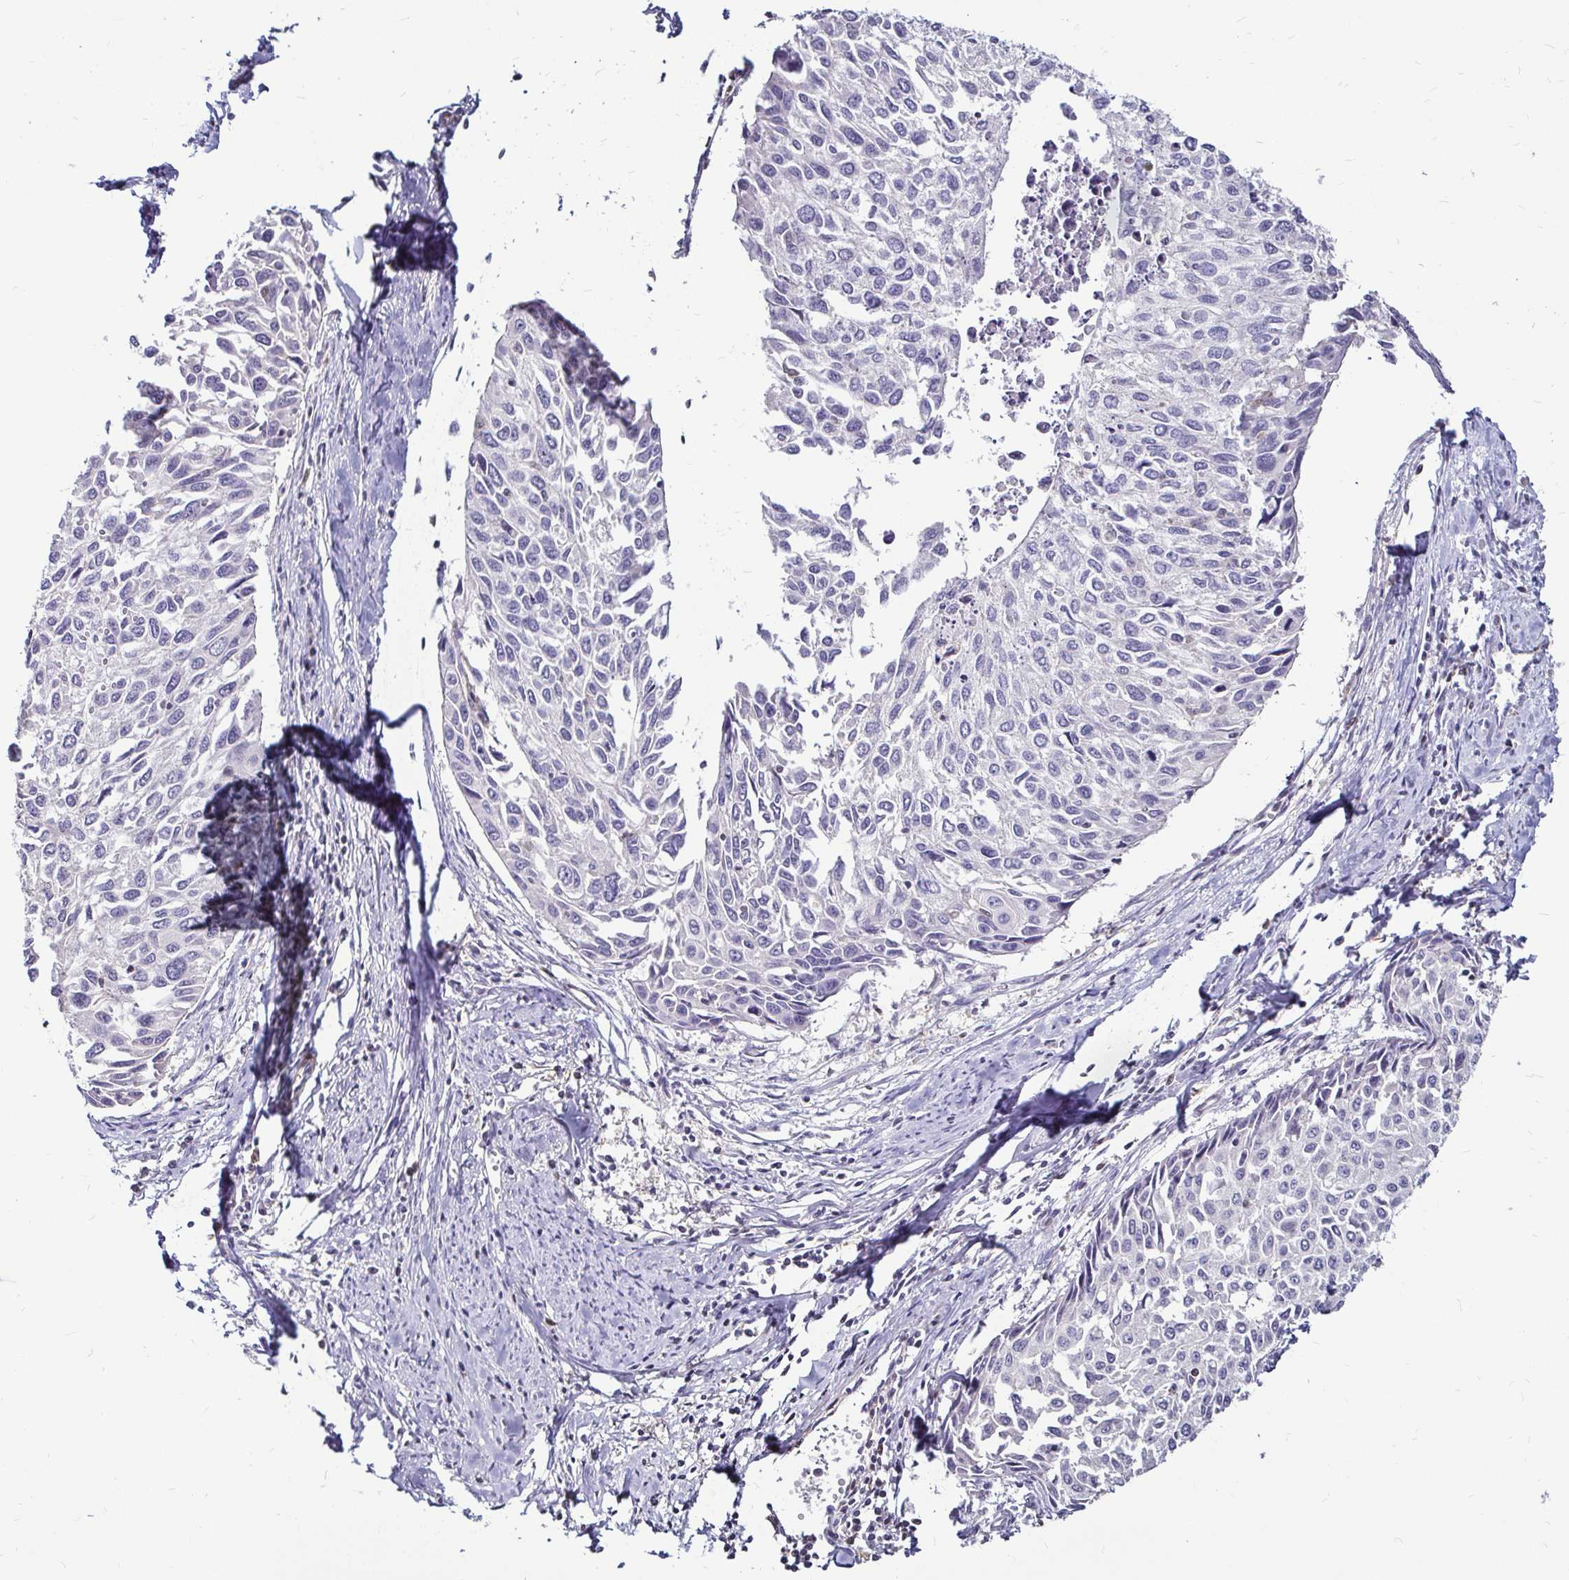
{"staining": {"intensity": "negative", "quantity": "none", "location": "none"}, "tissue": "cervical cancer", "cell_type": "Tumor cells", "image_type": "cancer", "snomed": [{"axis": "morphology", "description": "Squamous cell carcinoma, NOS"}, {"axis": "topography", "description": "Cervix"}], "caption": "High power microscopy image of an immunohistochemistry (IHC) histopathology image of cervical cancer, revealing no significant expression in tumor cells. (Brightfield microscopy of DAB (3,3'-diaminobenzidine) immunohistochemistry (IHC) at high magnification).", "gene": "ZFP1", "patient": {"sex": "female", "age": 50}}